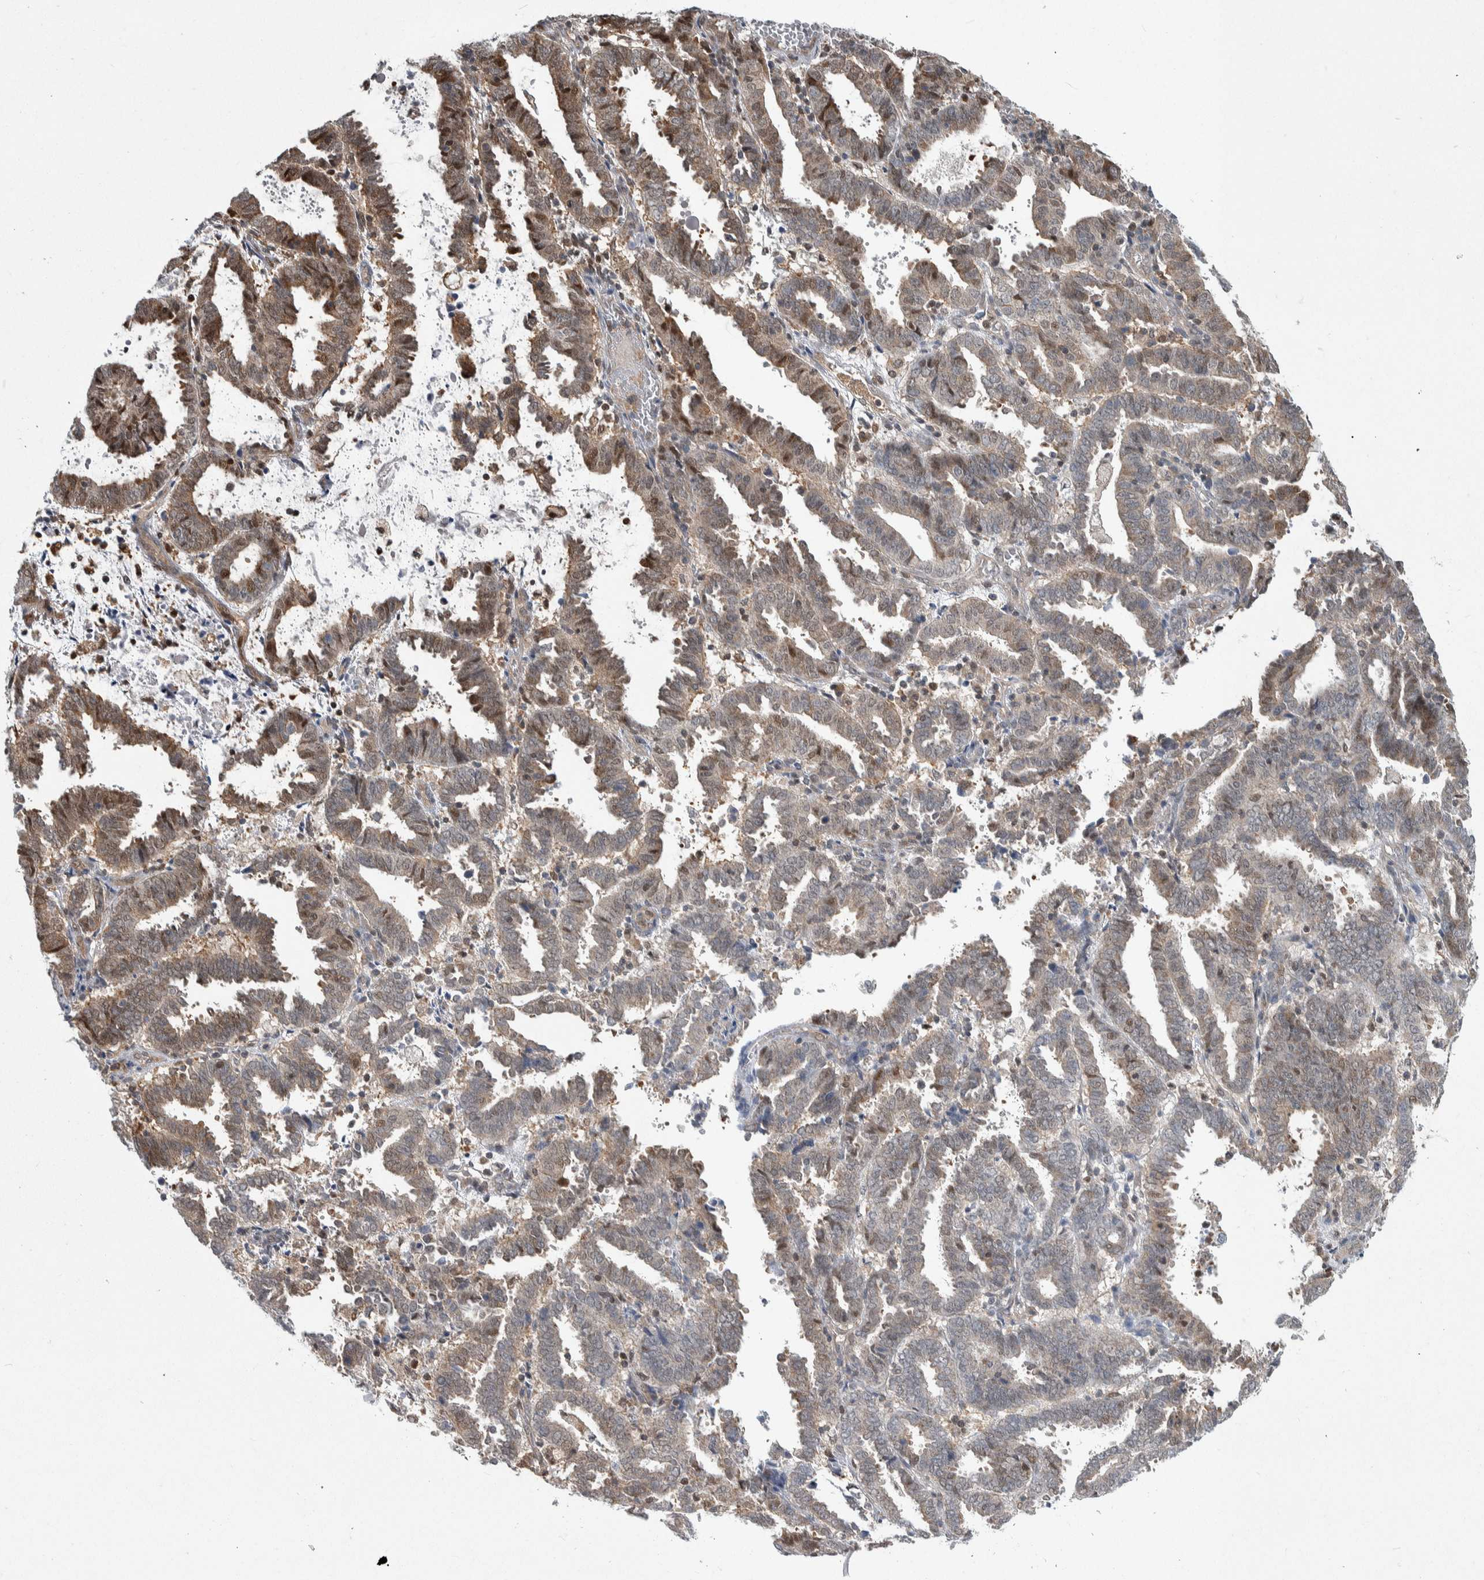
{"staining": {"intensity": "weak", "quantity": ">75%", "location": "cytoplasmic/membranous,nuclear"}, "tissue": "endometrial cancer", "cell_type": "Tumor cells", "image_type": "cancer", "snomed": [{"axis": "morphology", "description": "Adenocarcinoma, NOS"}, {"axis": "topography", "description": "Uterus"}], "caption": "DAB immunohistochemical staining of endometrial adenocarcinoma exhibits weak cytoplasmic/membranous and nuclear protein expression in approximately >75% of tumor cells.", "gene": "PTPA", "patient": {"sex": "female", "age": 83}}